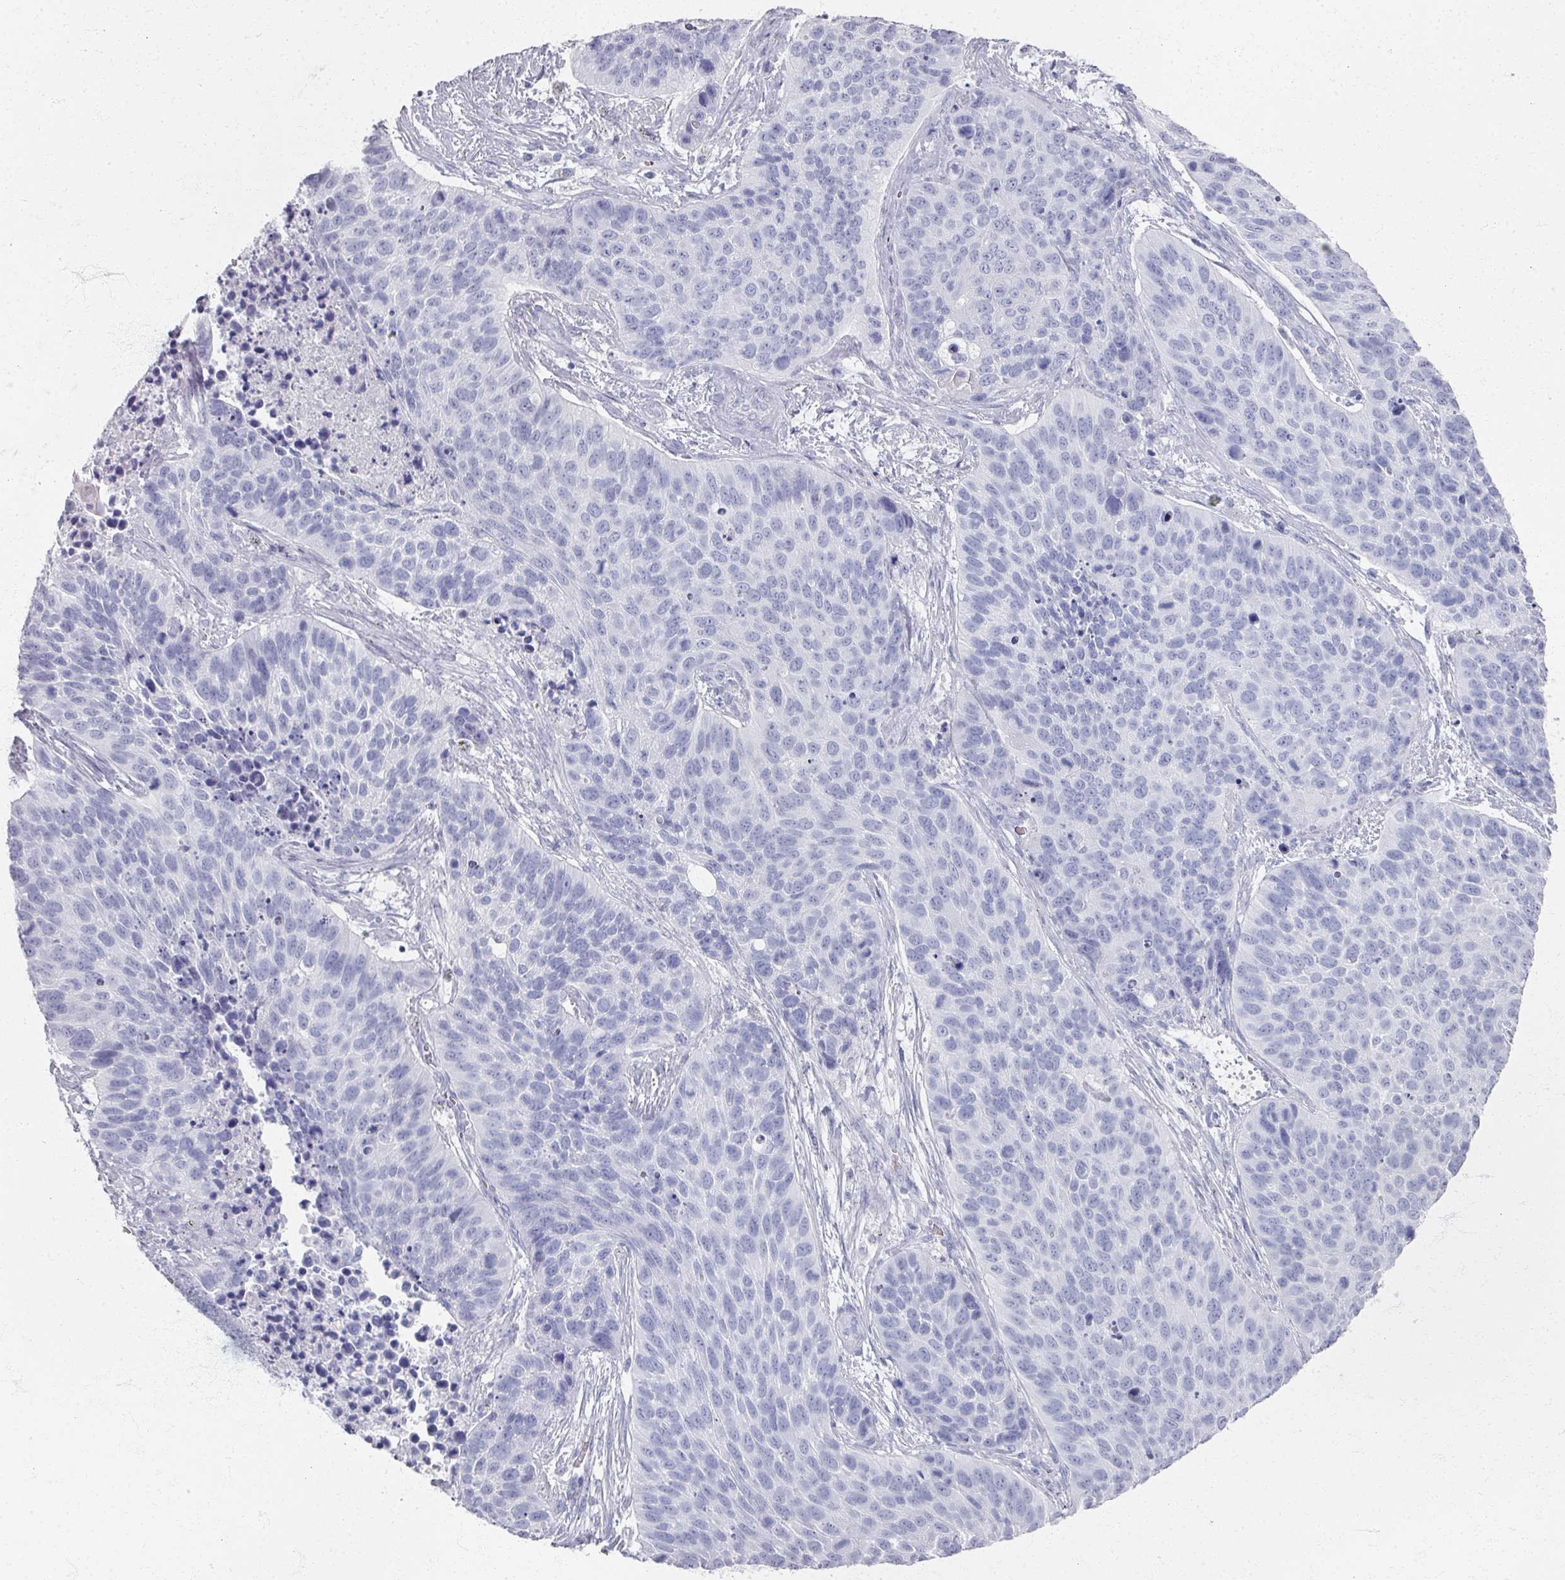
{"staining": {"intensity": "negative", "quantity": "none", "location": "none"}, "tissue": "lung cancer", "cell_type": "Tumor cells", "image_type": "cancer", "snomed": [{"axis": "morphology", "description": "Squamous cell carcinoma, NOS"}, {"axis": "topography", "description": "Lung"}], "caption": "Immunohistochemistry histopathology image of neoplastic tissue: human lung cancer stained with DAB reveals no significant protein expression in tumor cells. Nuclei are stained in blue.", "gene": "PSKH1", "patient": {"sex": "male", "age": 62}}